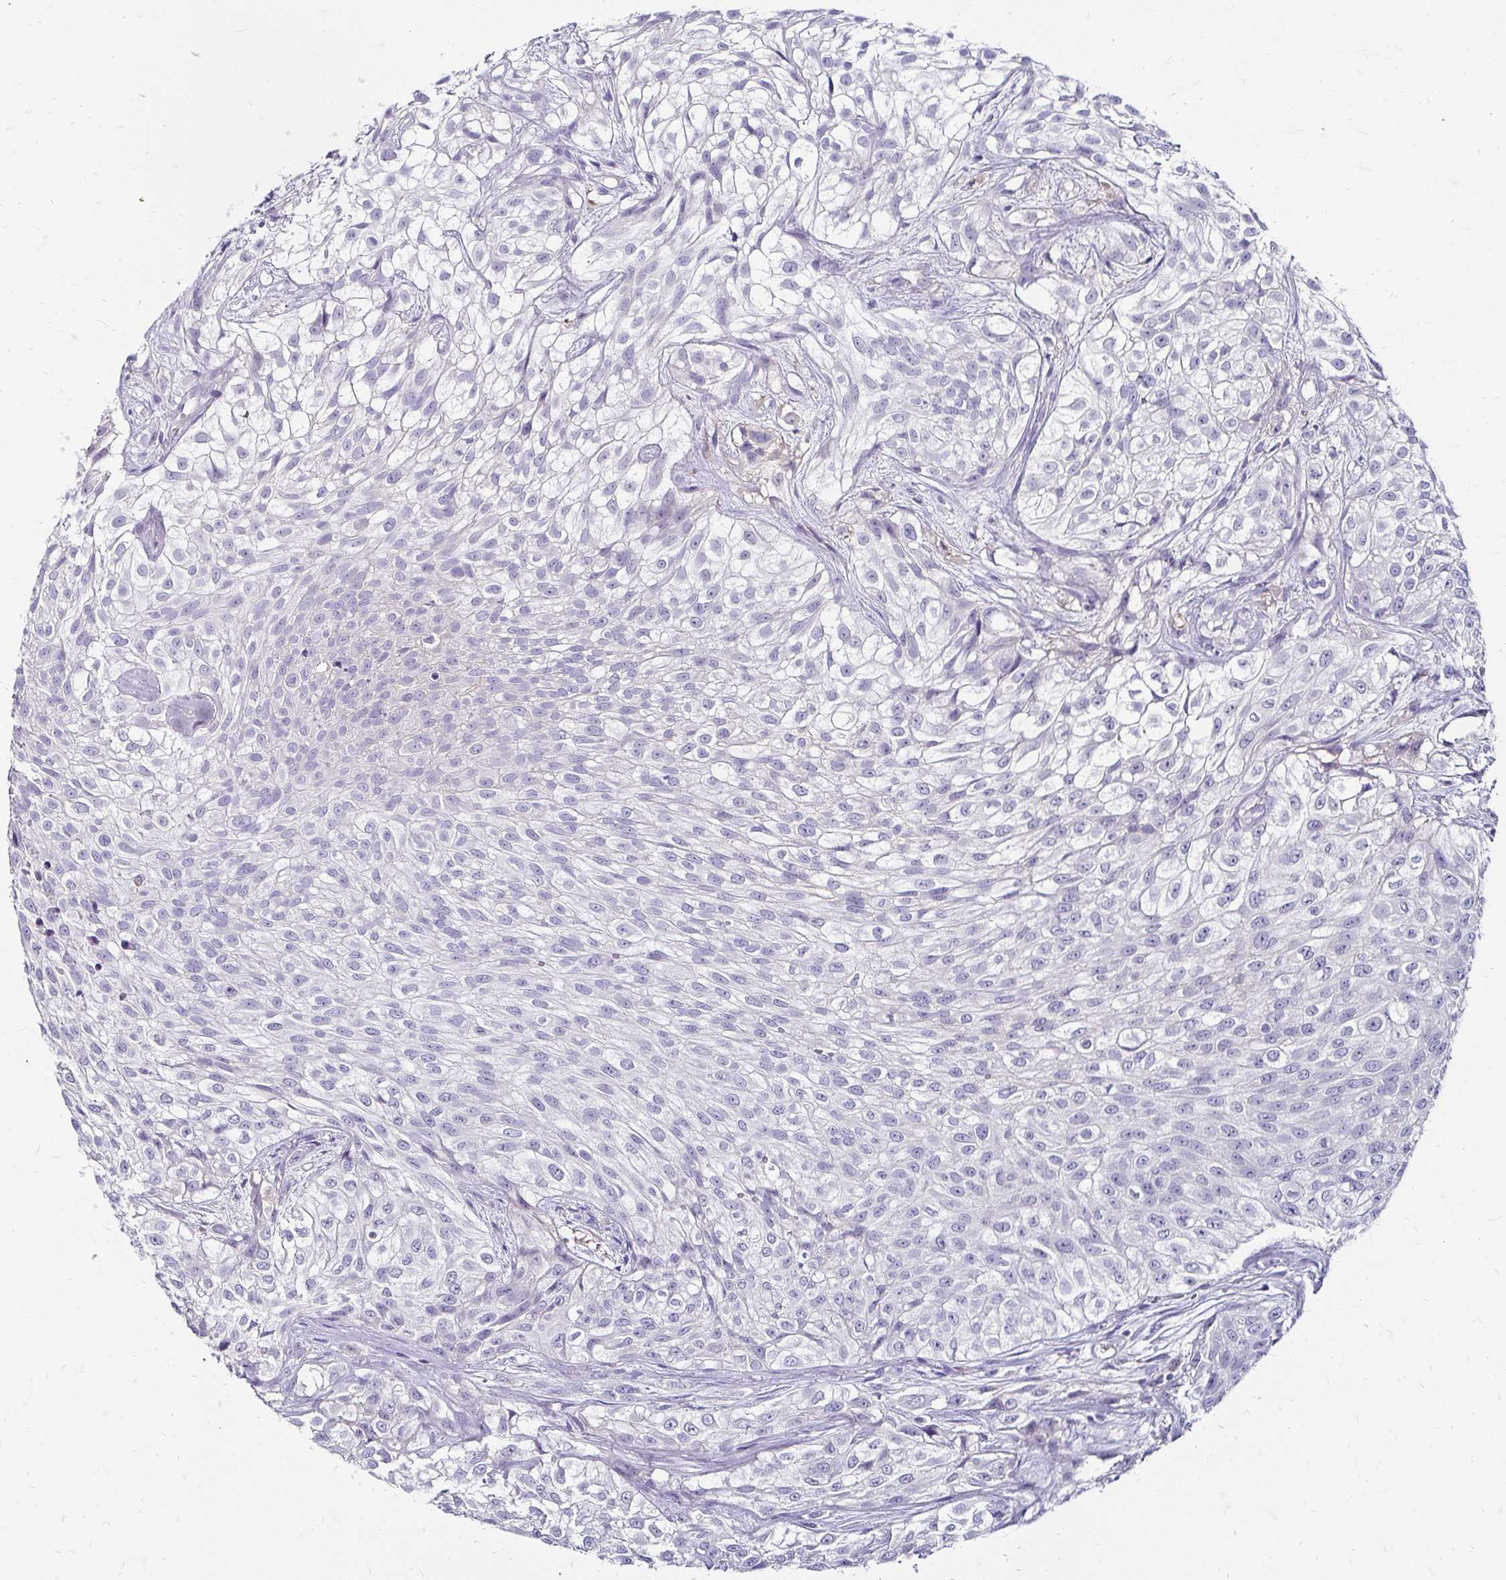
{"staining": {"intensity": "negative", "quantity": "none", "location": "none"}, "tissue": "urothelial cancer", "cell_type": "Tumor cells", "image_type": "cancer", "snomed": [{"axis": "morphology", "description": "Urothelial carcinoma, High grade"}, {"axis": "topography", "description": "Urinary bladder"}], "caption": "Tumor cells are negative for brown protein staining in urothelial cancer.", "gene": "SCG3", "patient": {"sex": "male", "age": 56}}